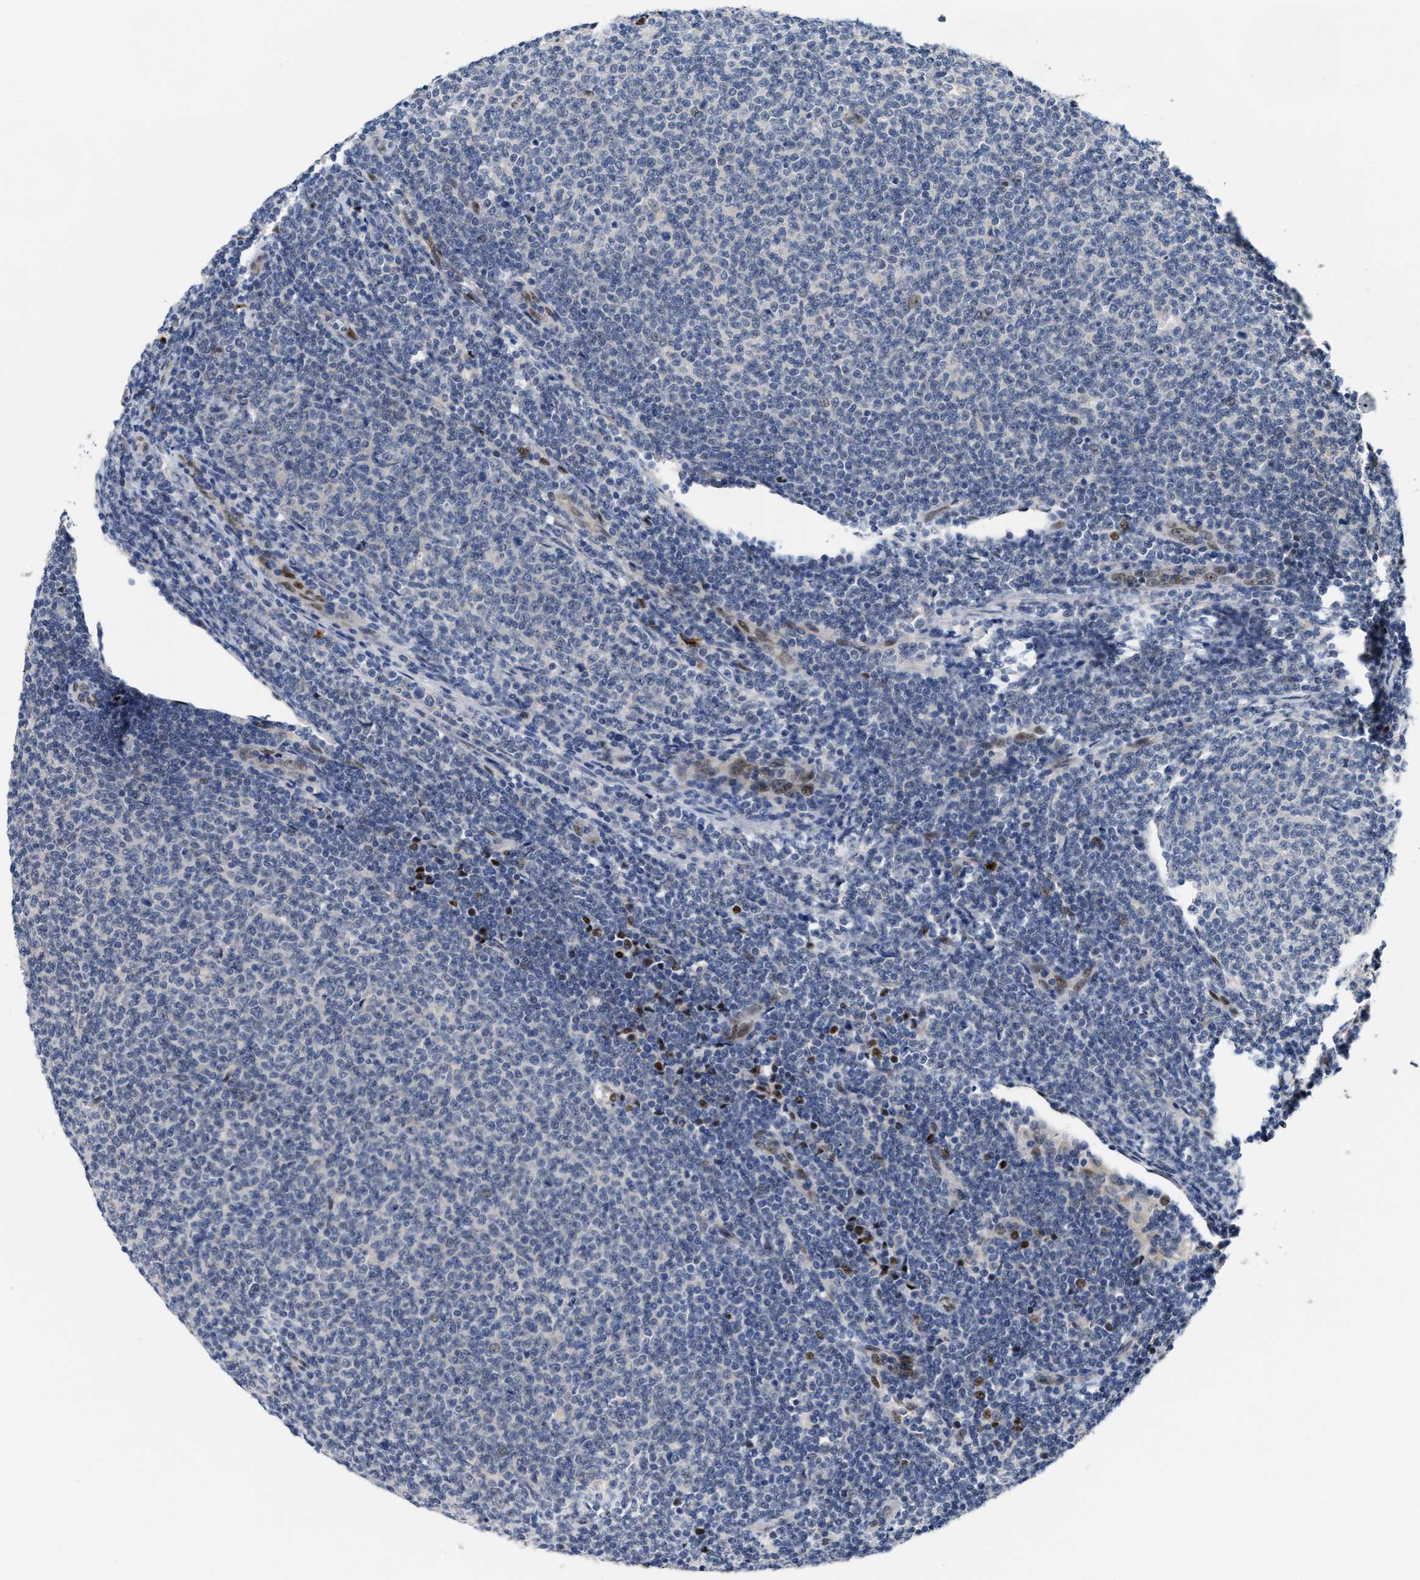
{"staining": {"intensity": "negative", "quantity": "none", "location": "none"}, "tissue": "lymphoma", "cell_type": "Tumor cells", "image_type": "cancer", "snomed": [{"axis": "morphology", "description": "Malignant lymphoma, non-Hodgkin's type, Low grade"}, {"axis": "topography", "description": "Lymph node"}], "caption": "Tumor cells are negative for brown protein staining in malignant lymphoma, non-Hodgkin's type (low-grade).", "gene": "TCF4", "patient": {"sex": "male", "age": 66}}